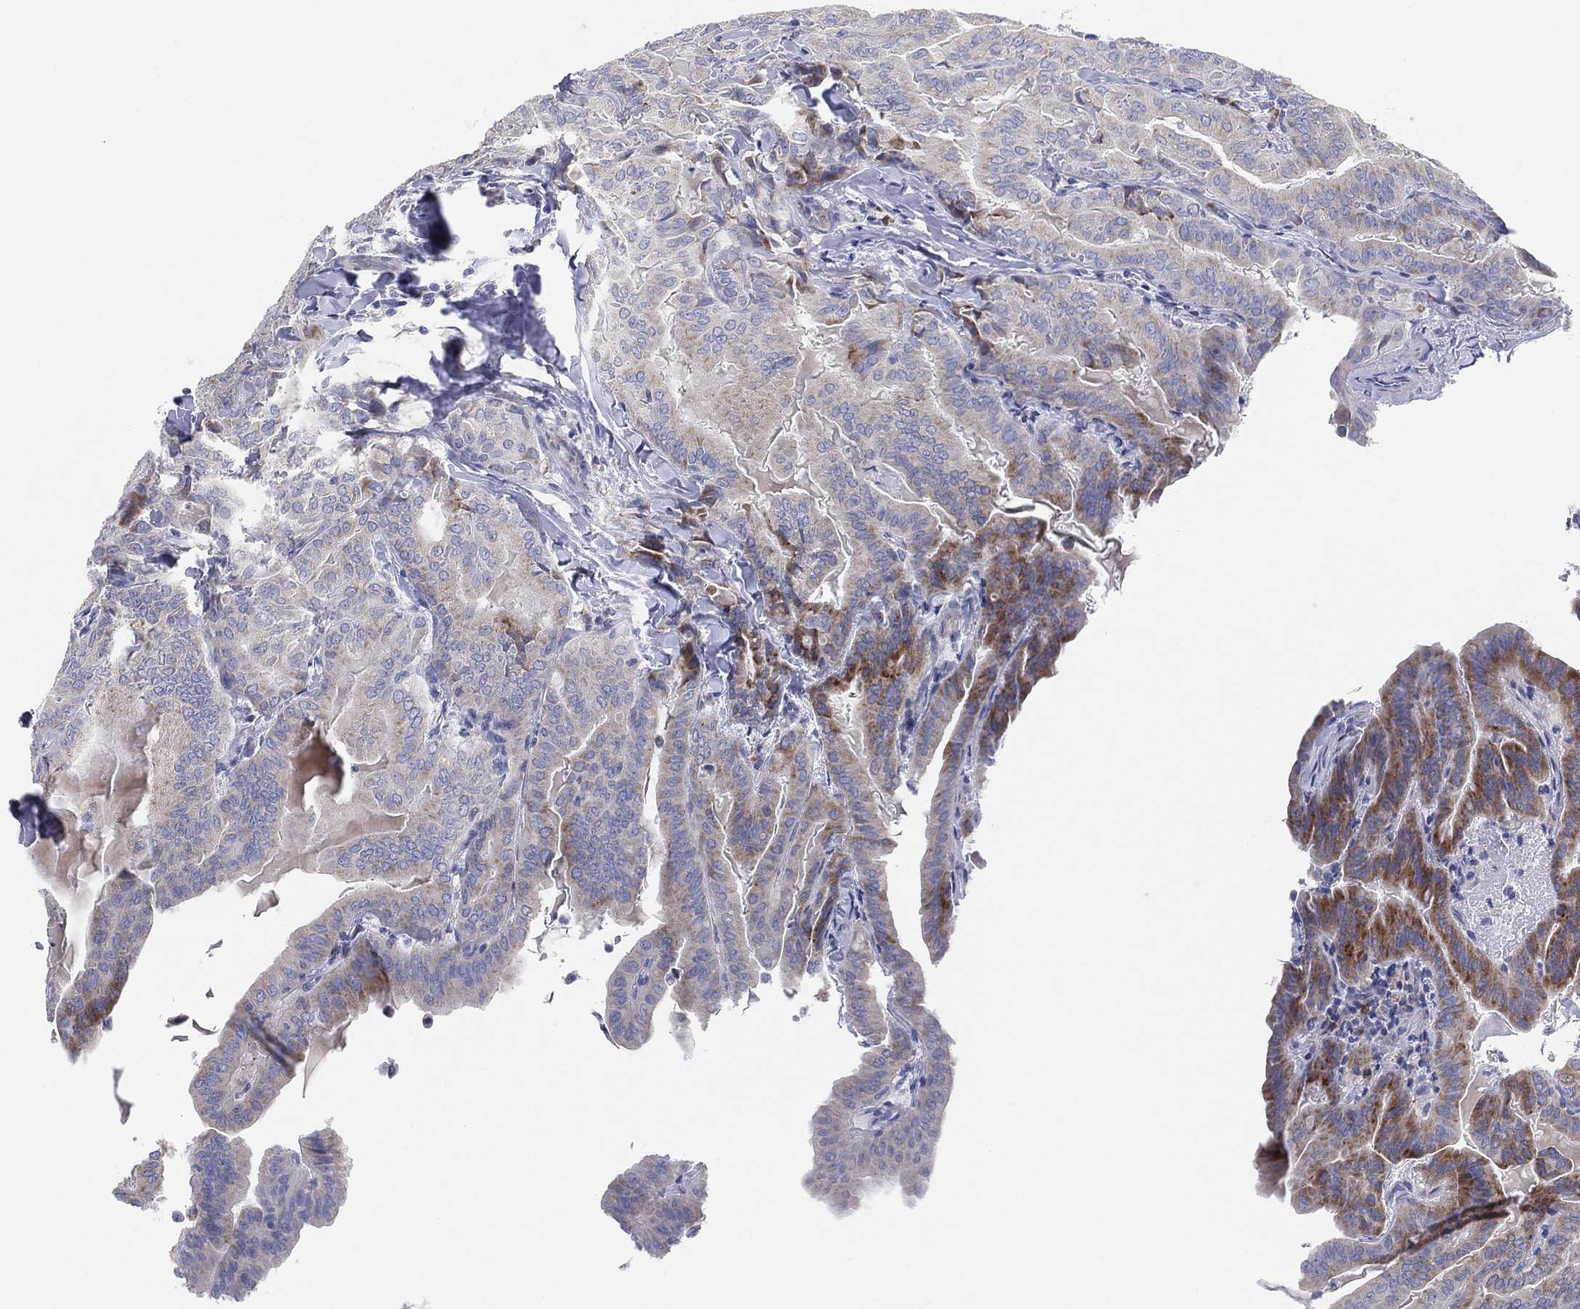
{"staining": {"intensity": "strong", "quantity": "<25%", "location": "cytoplasmic/membranous"}, "tissue": "thyroid cancer", "cell_type": "Tumor cells", "image_type": "cancer", "snomed": [{"axis": "morphology", "description": "Papillary adenocarcinoma, NOS"}, {"axis": "topography", "description": "Thyroid gland"}], "caption": "Strong cytoplasmic/membranous protein expression is appreciated in about <25% of tumor cells in thyroid cancer. (DAB (3,3'-diaminobenzidine) IHC with brightfield microscopy, high magnification).", "gene": "TMEM40", "patient": {"sex": "female", "age": 68}}